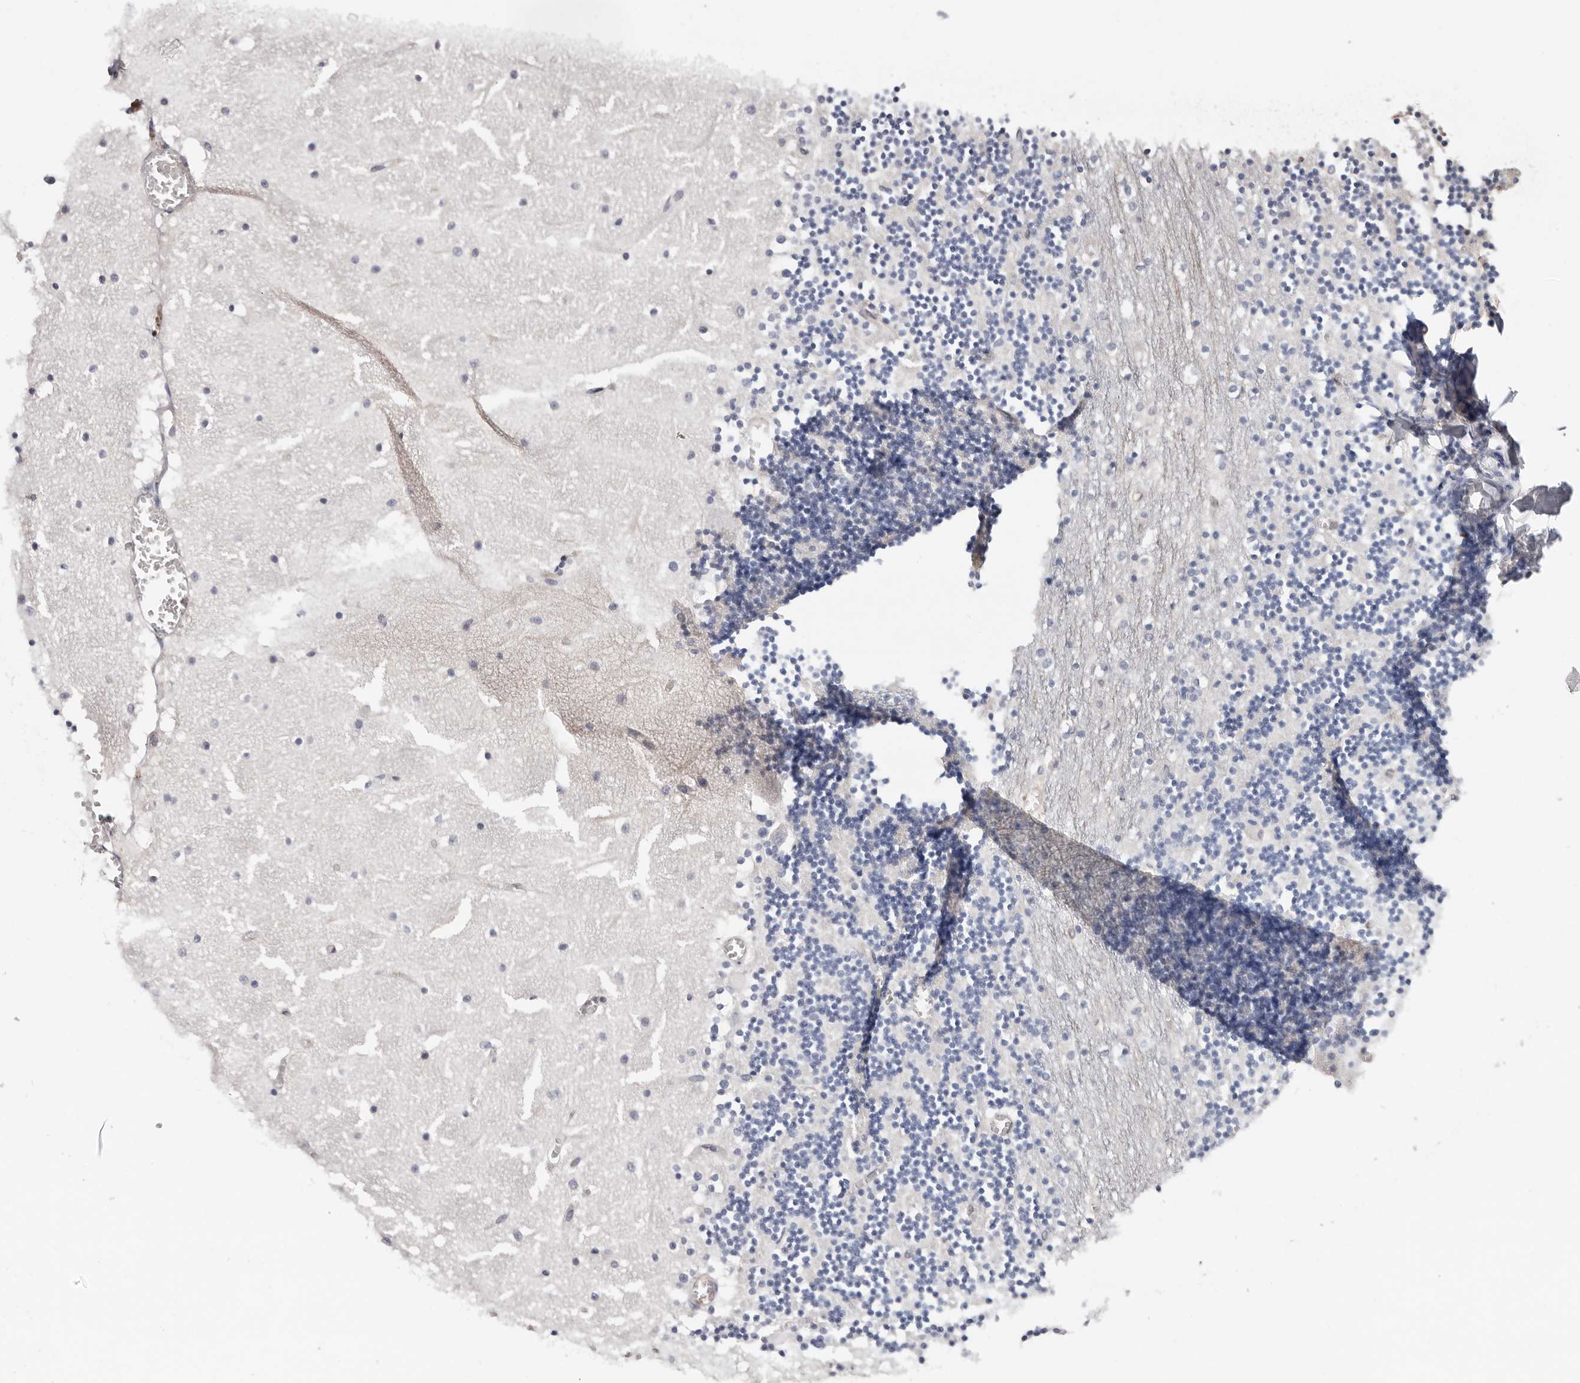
{"staining": {"intensity": "negative", "quantity": "none", "location": "none"}, "tissue": "cerebellum", "cell_type": "Cells in granular layer", "image_type": "normal", "snomed": [{"axis": "morphology", "description": "Normal tissue, NOS"}, {"axis": "topography", "description": "Cerebellum"}], "caption": "The photomicrograph demonstrates no staining of cells in granular layer in unremarkable cerebellum.", "gene": "TGM2", "patient": {"sex": "female", "age": 28}}